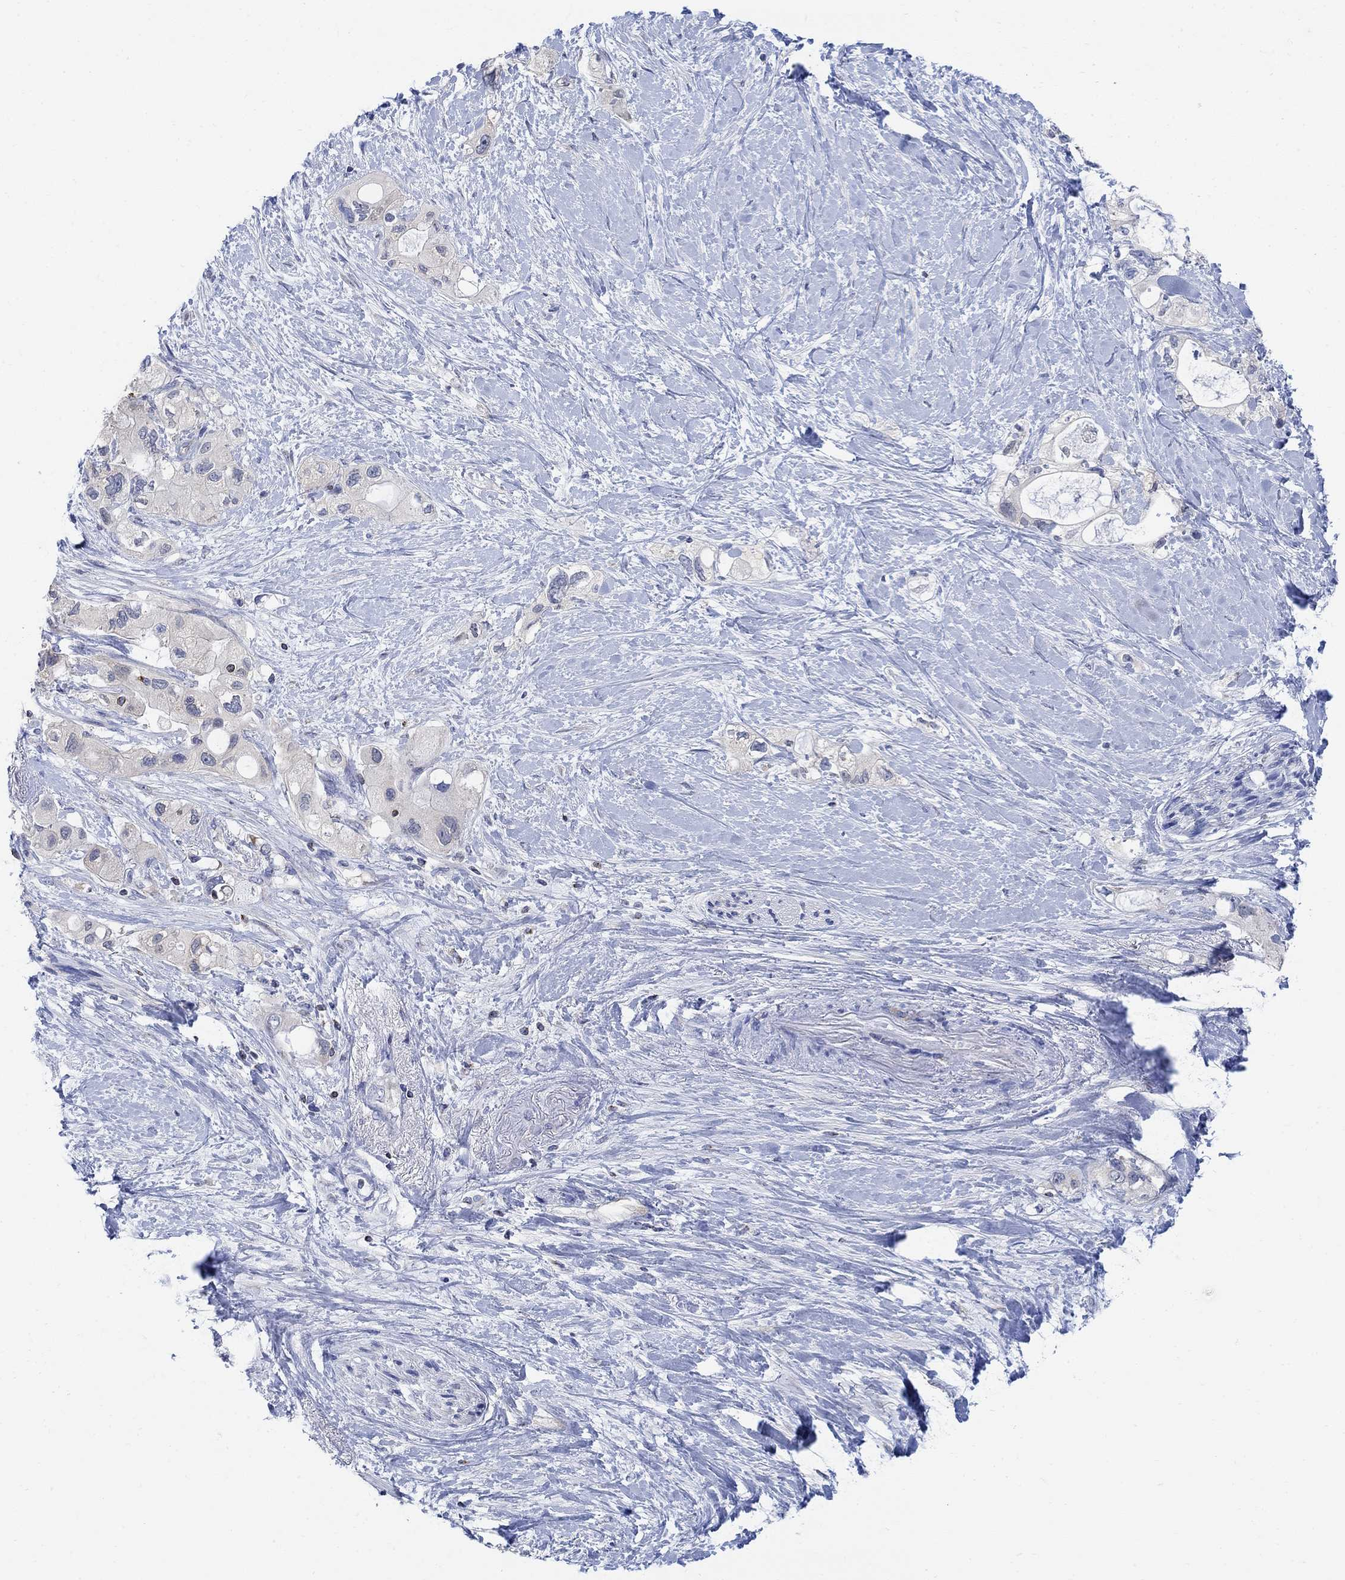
{"staining": {"intensity": "negative", "quantity": "none", "location": "none"}, "tissue": "pancreatic cancer", "cell_type": "Tumor cells", "image_type": "cancer", "snomed": [{"axis": "morphology", "description": "Adenocarcinoma, NOS"}, {"axis": "topography", "description": "Pancreas"}], "caption": "A micrograph of pancreatic cancer stained for a protein exhibits no brown staining in tumor cells.", "gene": "PHF21B", "patient": {"sex": "female", "age": 56}}